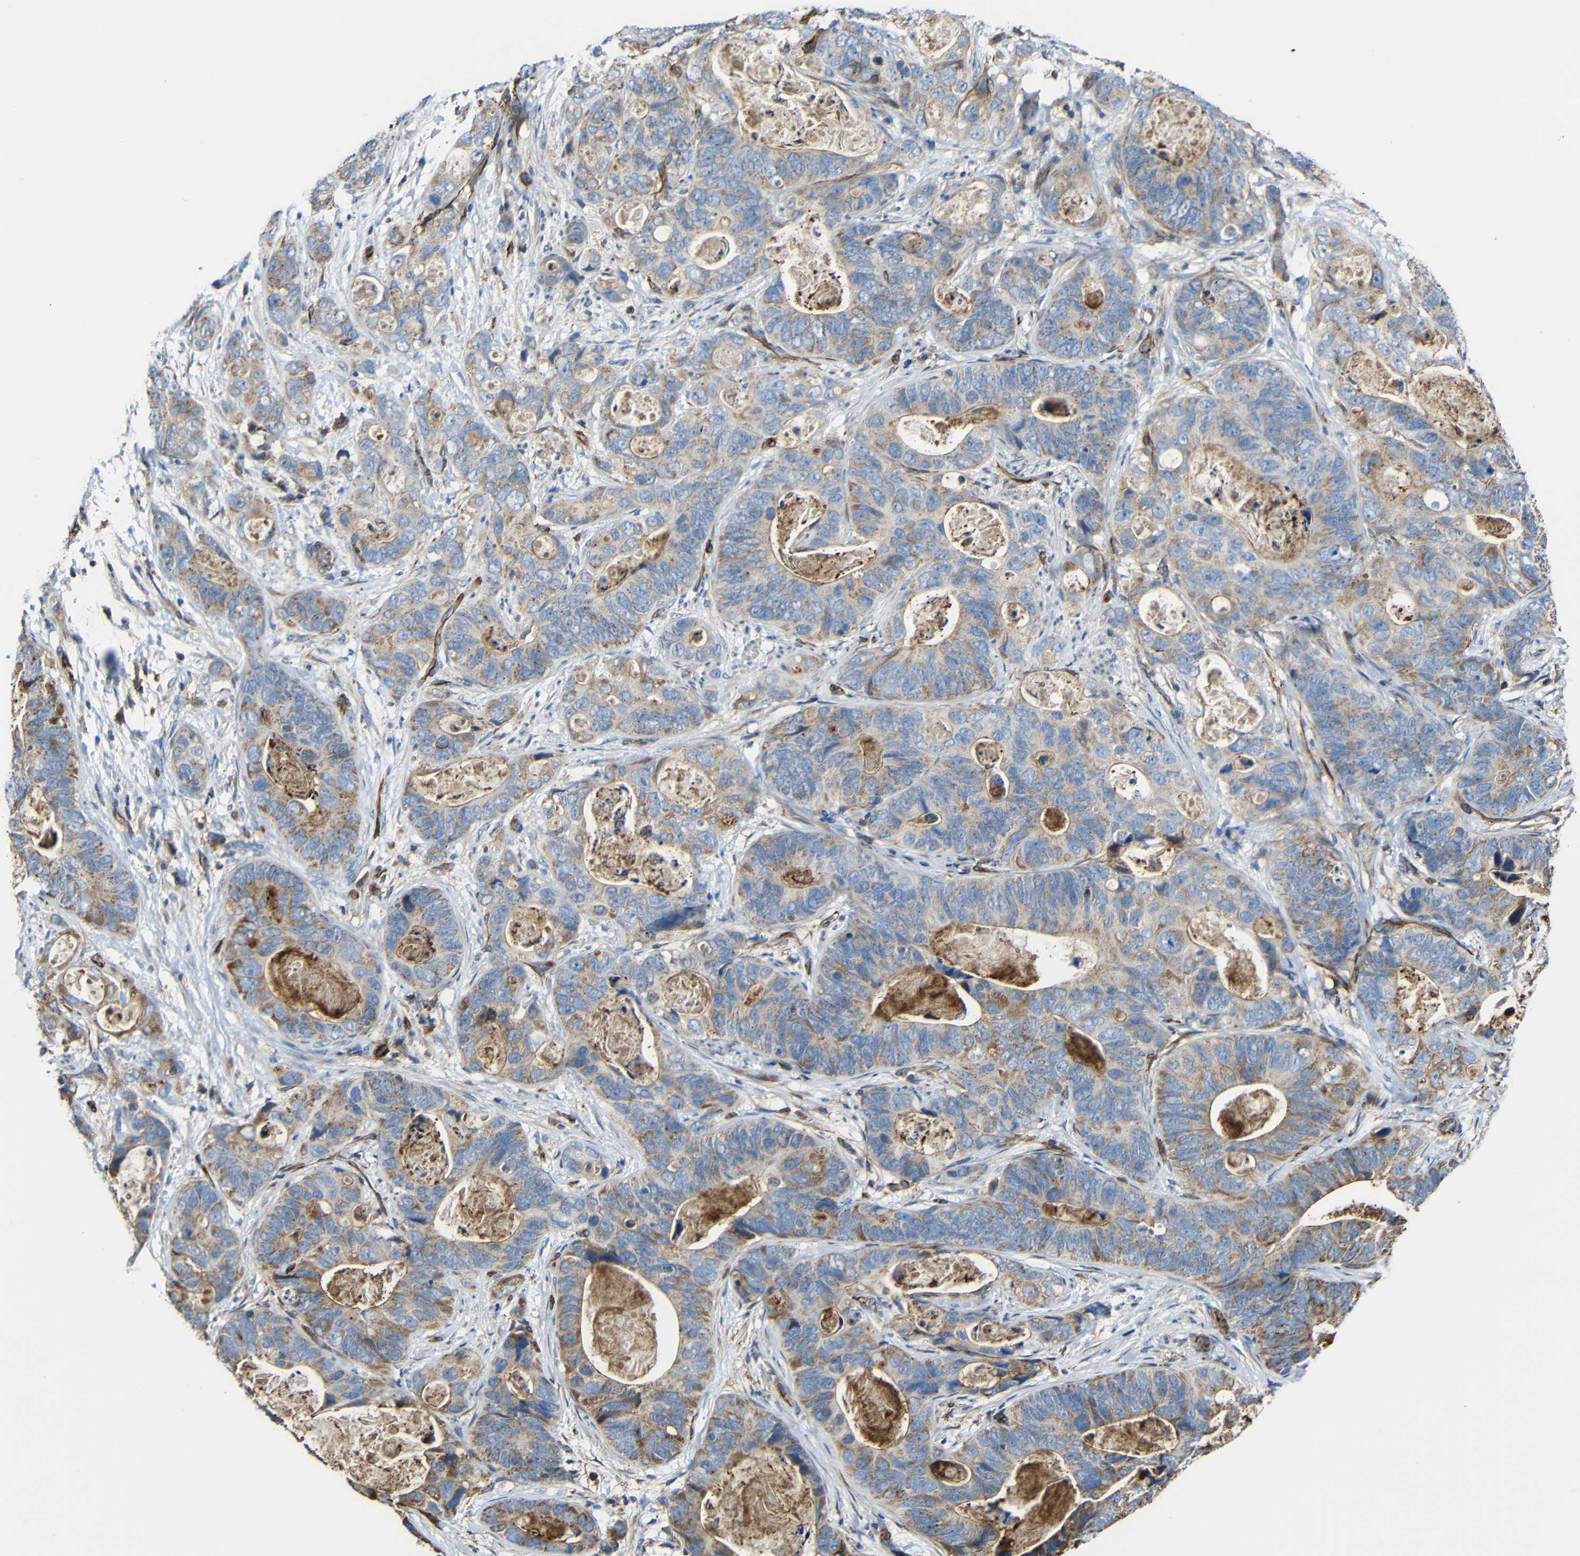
{"staining": {"intensity": "weak", "quantity": ">75%", "location": "cytoplasmic/membranous"}, "tissue": "stomach cancer", "cell_type": "Tumor cells", "image_type": "cancer", "snomed": [{"axis": "morphology", "description": "Adenocarcinoma, NOS"}, {"axis": "topography", "description": "Stomach"}], "caption": "Protein analysis of stomach cancer tissue exhibits weak cytoplasmic/membranous expression in approximately >75% of tumor cells.", "gene": "IGSF10", "patient": {"sex": "female", "age": 89}}